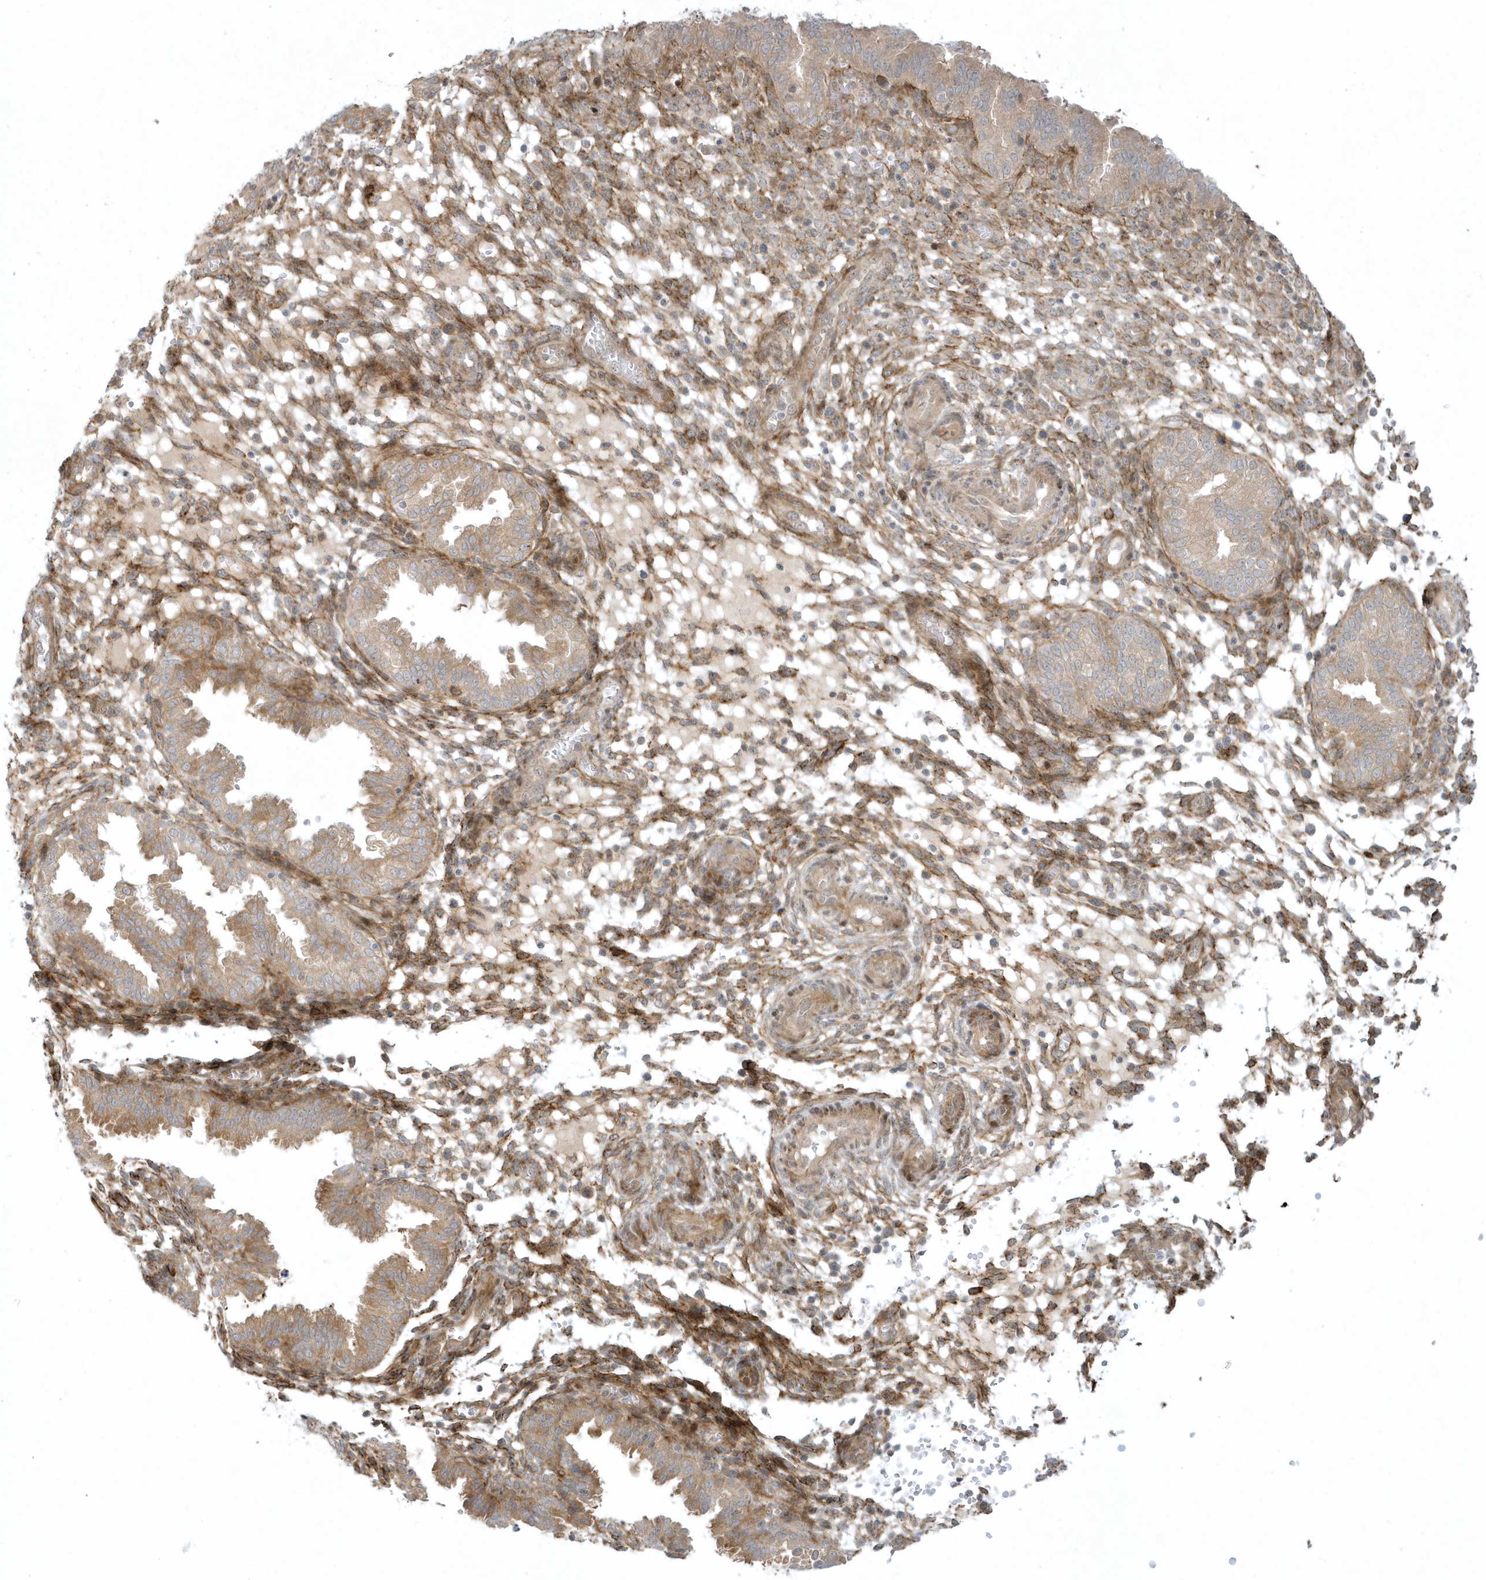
{"staining": {"intensity": "moderate", "quantity": "25%-75%", "location": "cytoplasmic/membranous"}, "tissue": "endometrium", "cell_type": "Cells in endometrial stroma", "image_type": "normal", "snomed": [{"axis": "morphology", "description": "Normal tissue, NOS"}, {"axis": "topography", "description": "Endometrium"}], "caption": "Immunohistochemical staining of normal endometrium exhibits moderate cytoplasmic/membranous protein expression in about 25%-75% of cells in endometrial stroma.", "gene": "MASP2", "patient": {"sex": "female", "age": 33}}